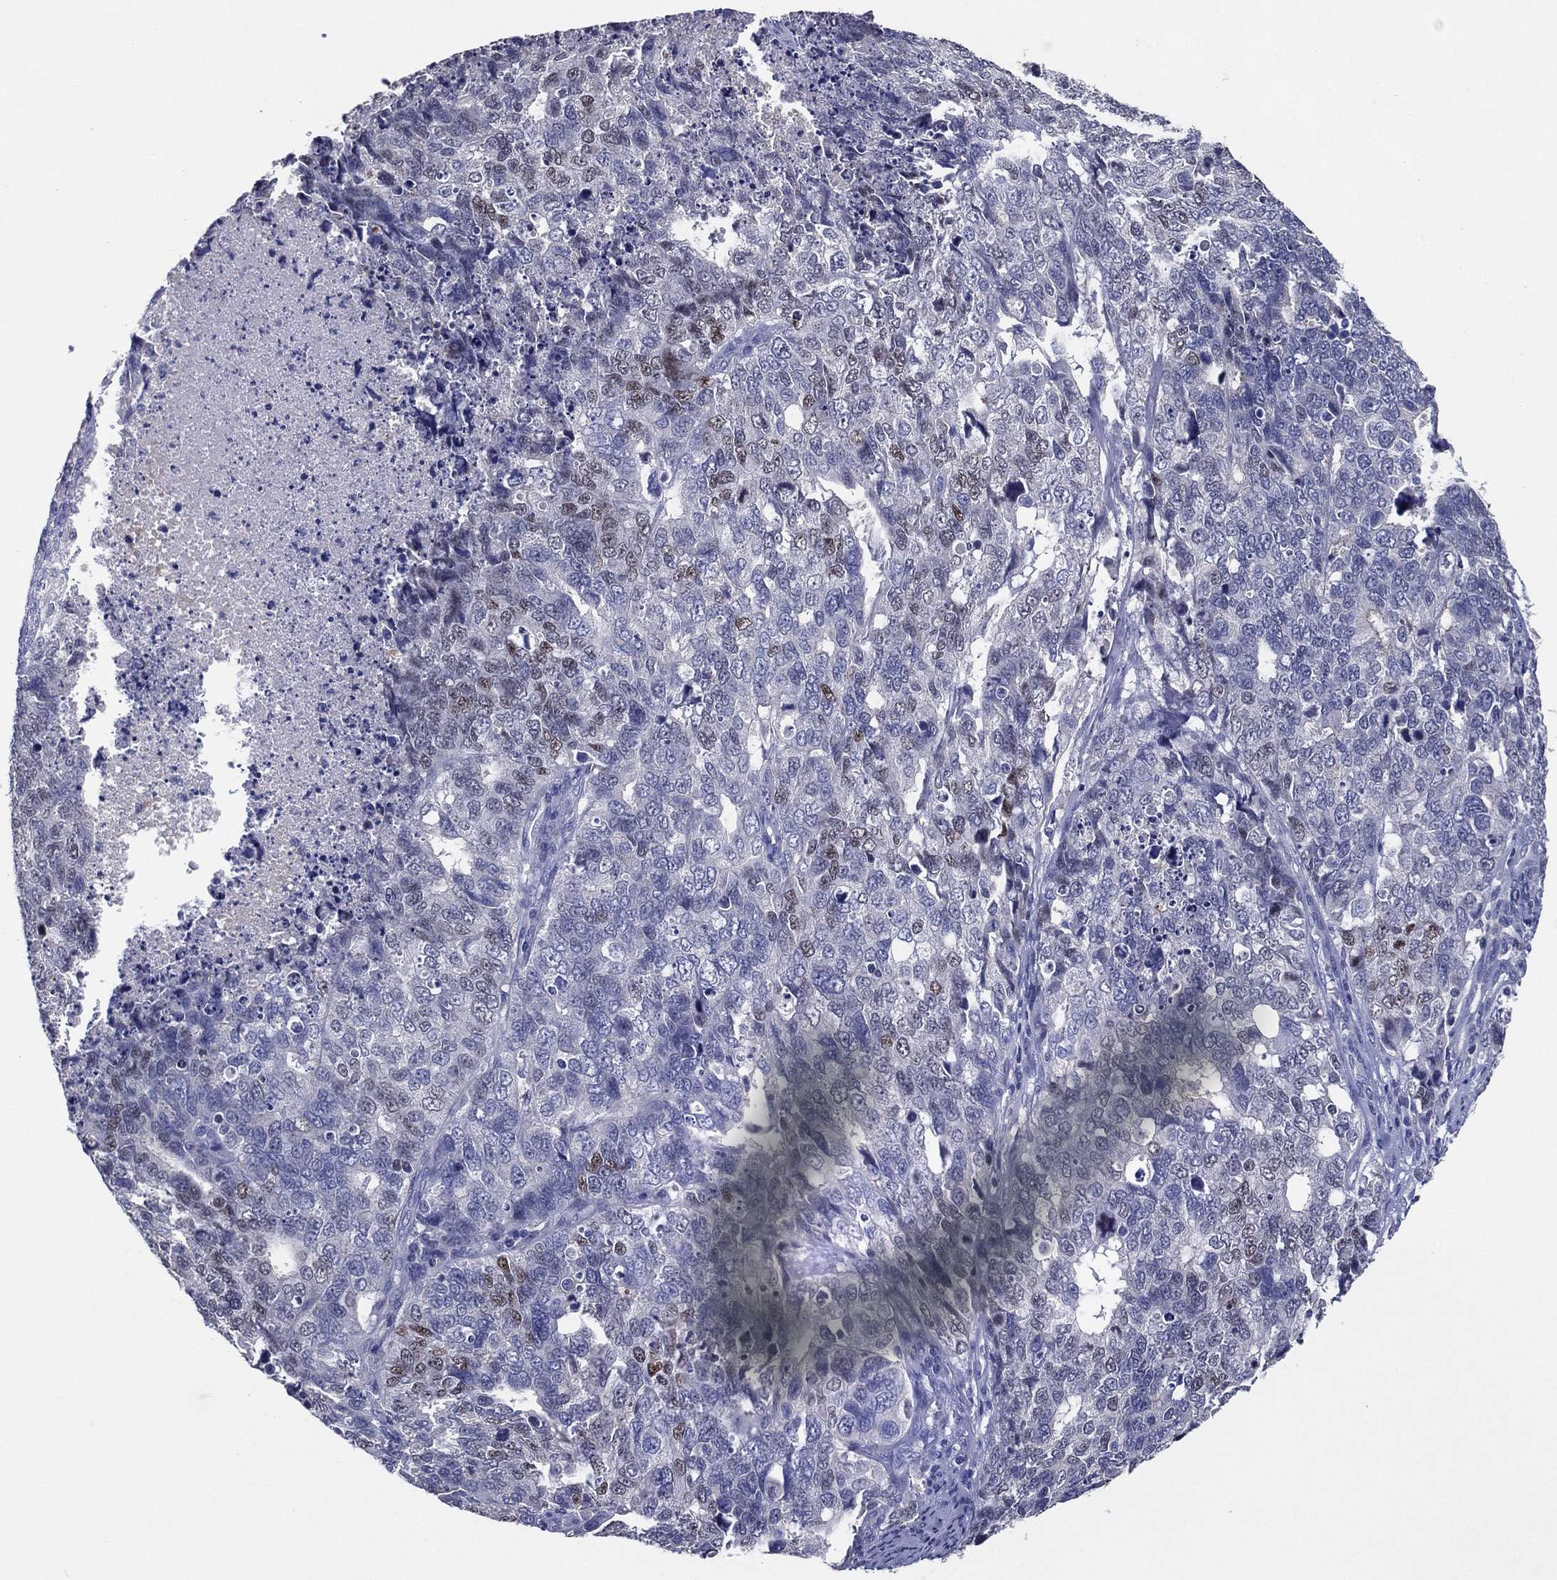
{"staining": {"intensity": "weak", "quantity": "<25%", "location": "nuclear"}, "tissue": "cervical cancer", "cell_type": "Tumor cells", "image_type": "cancer", "snomed": [{"axis": "morphology", "description": "Squamous cell carcinoma, NOS"}, {"axis": "topography", "description": "Cervix"}], "caption": "This micrograph is of cervical cancer (squamous cell carcinoma) stained with immunohistochemistry to label a protein in brown with the nuclei are counter-stained blue. There is no staining in tumor cells.", "gene": "TFAP2A", "patient": {"sex": "female", "age": 63}}